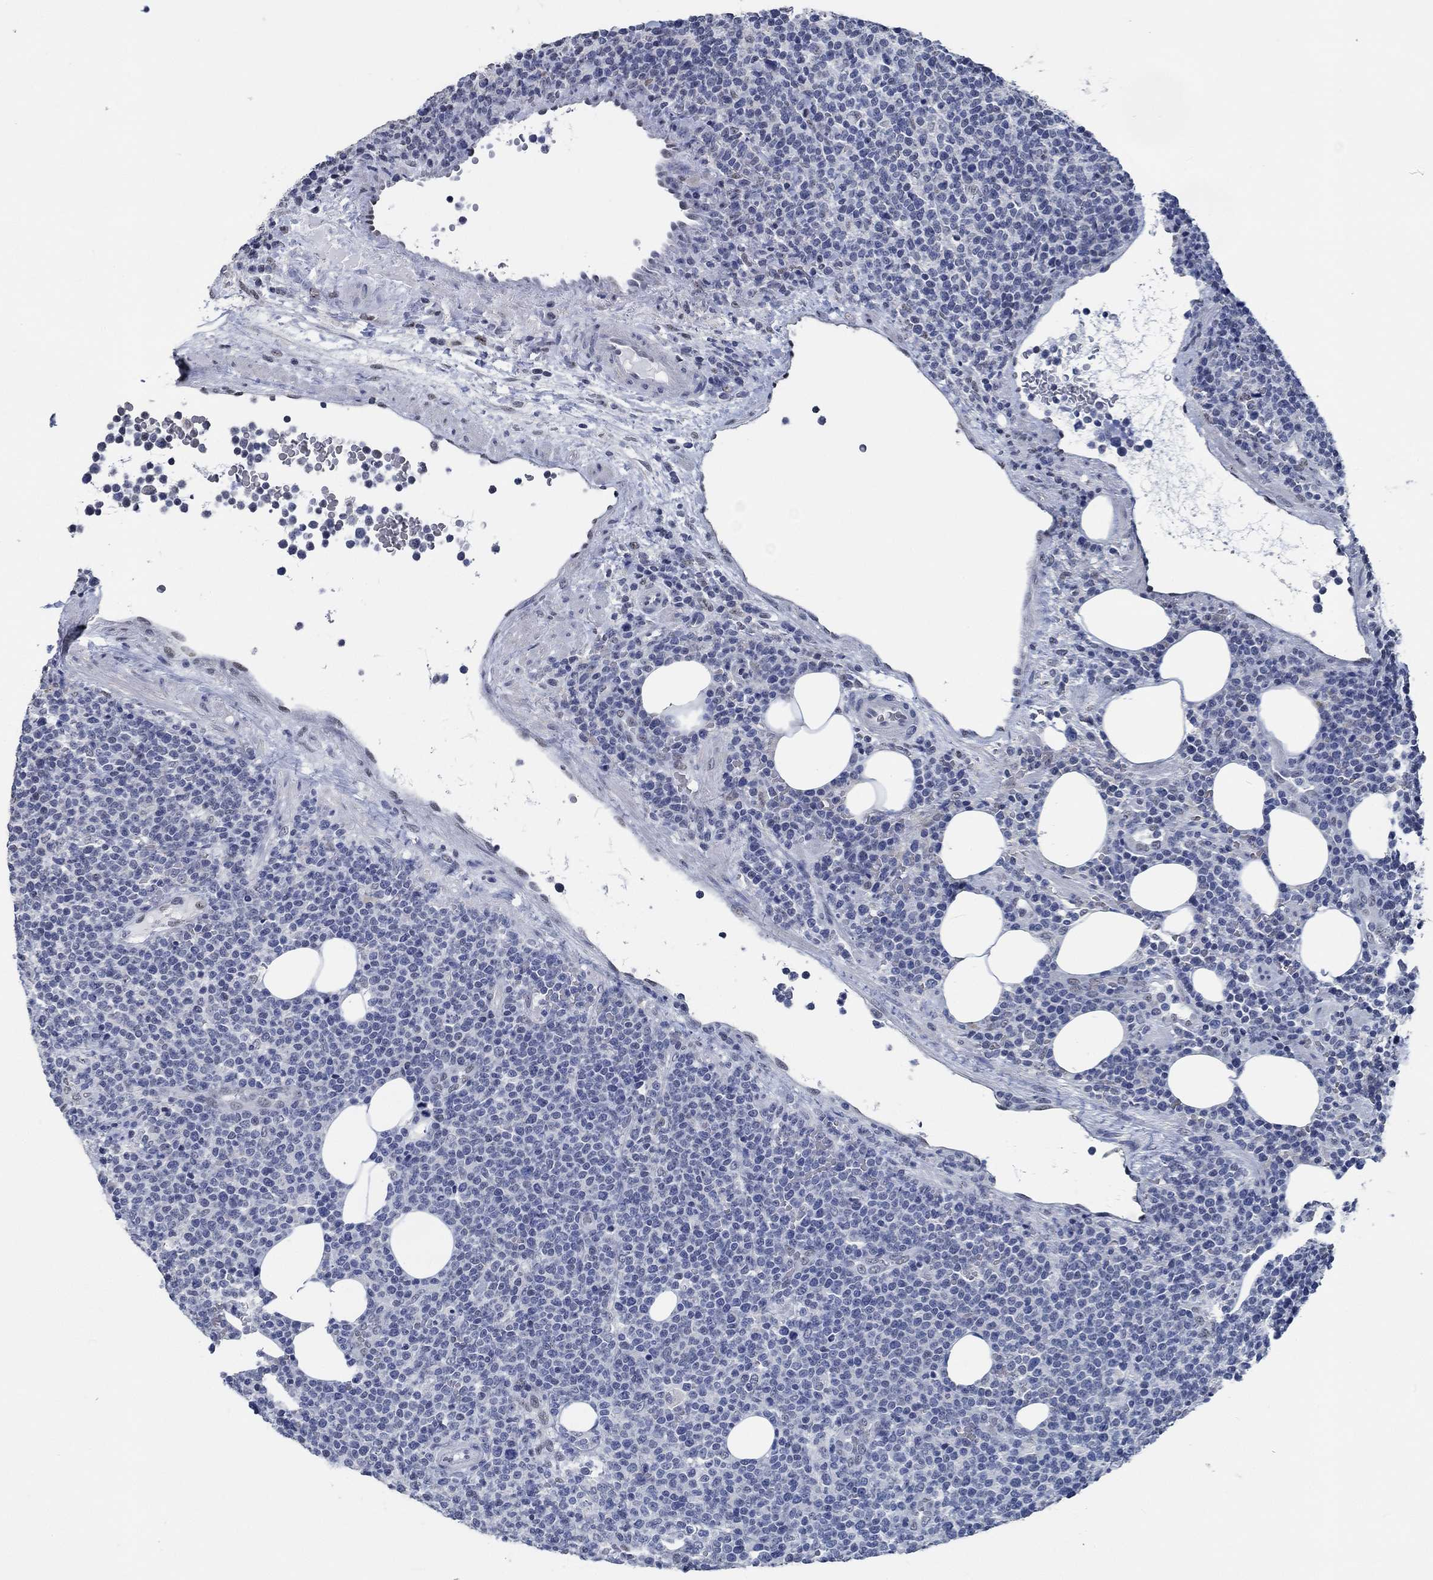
{"staining": {"intensity": "negative", "quantity": "none", "location": "none"}, "tissue": "lymphoma", "cell_type": "Tumor cells", "image_type": "cancer", "snomed": [{"axis": "morphology", "description": "Malignant lymphoma, non-Hodgkin's type, High grade"}, {"axis": "topography", "description": "Lymph node"}], "caption": "Tumor cells show no significant protein expression in high-grade malignant lymphoma, non-Hodgkin's type.", "gene": "OBSCN", "patient": {"sex": "male", "age": 61}}